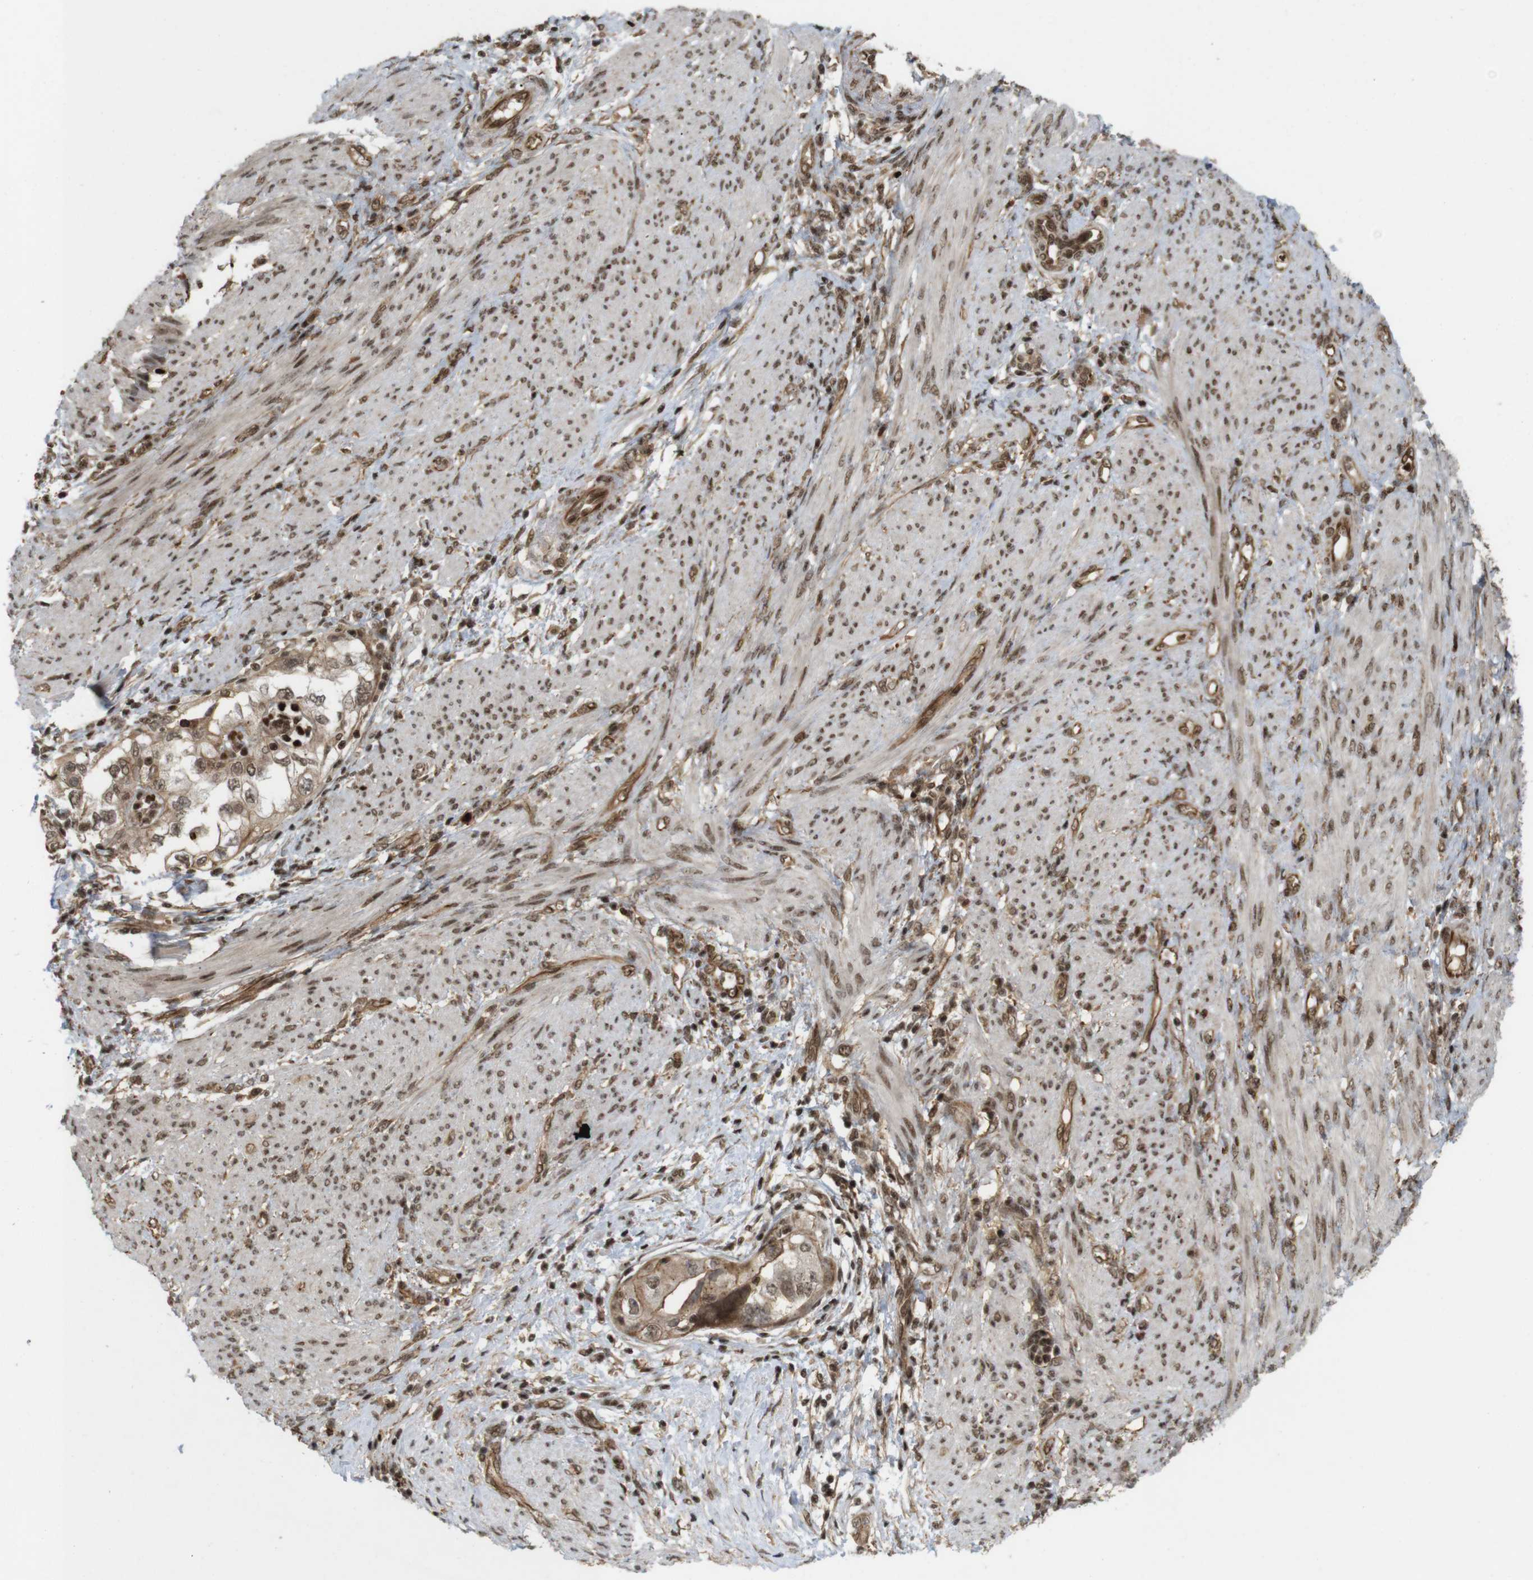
{"staining": {"intensity": "moderate", "quantity": ">75%", "location": "cytoplasmic/membranous,nuclear"}, "tissue": "endometrial cancer", "cell_type": "Tumor cells", "image_type": "cancer", "snomed": [{"axis": "morphology", "description": "Adenocarcinoma, NOS"}, {"axis": "topography", "description": "Endometrium"}], "caption": "IHC photomicrograph of neoplastic tissue: endometrial cancer (adenocarcinoma) stained using IHC displays medium levels of moderate protein expression localized specifically in the cytoplasmic/membranous and nuclear of tumor cells, appearing as a cytoplasmic/membranous and nuclear brown color.", "gene": "SP2", "patient": {"sex": "female", "age": 85}}